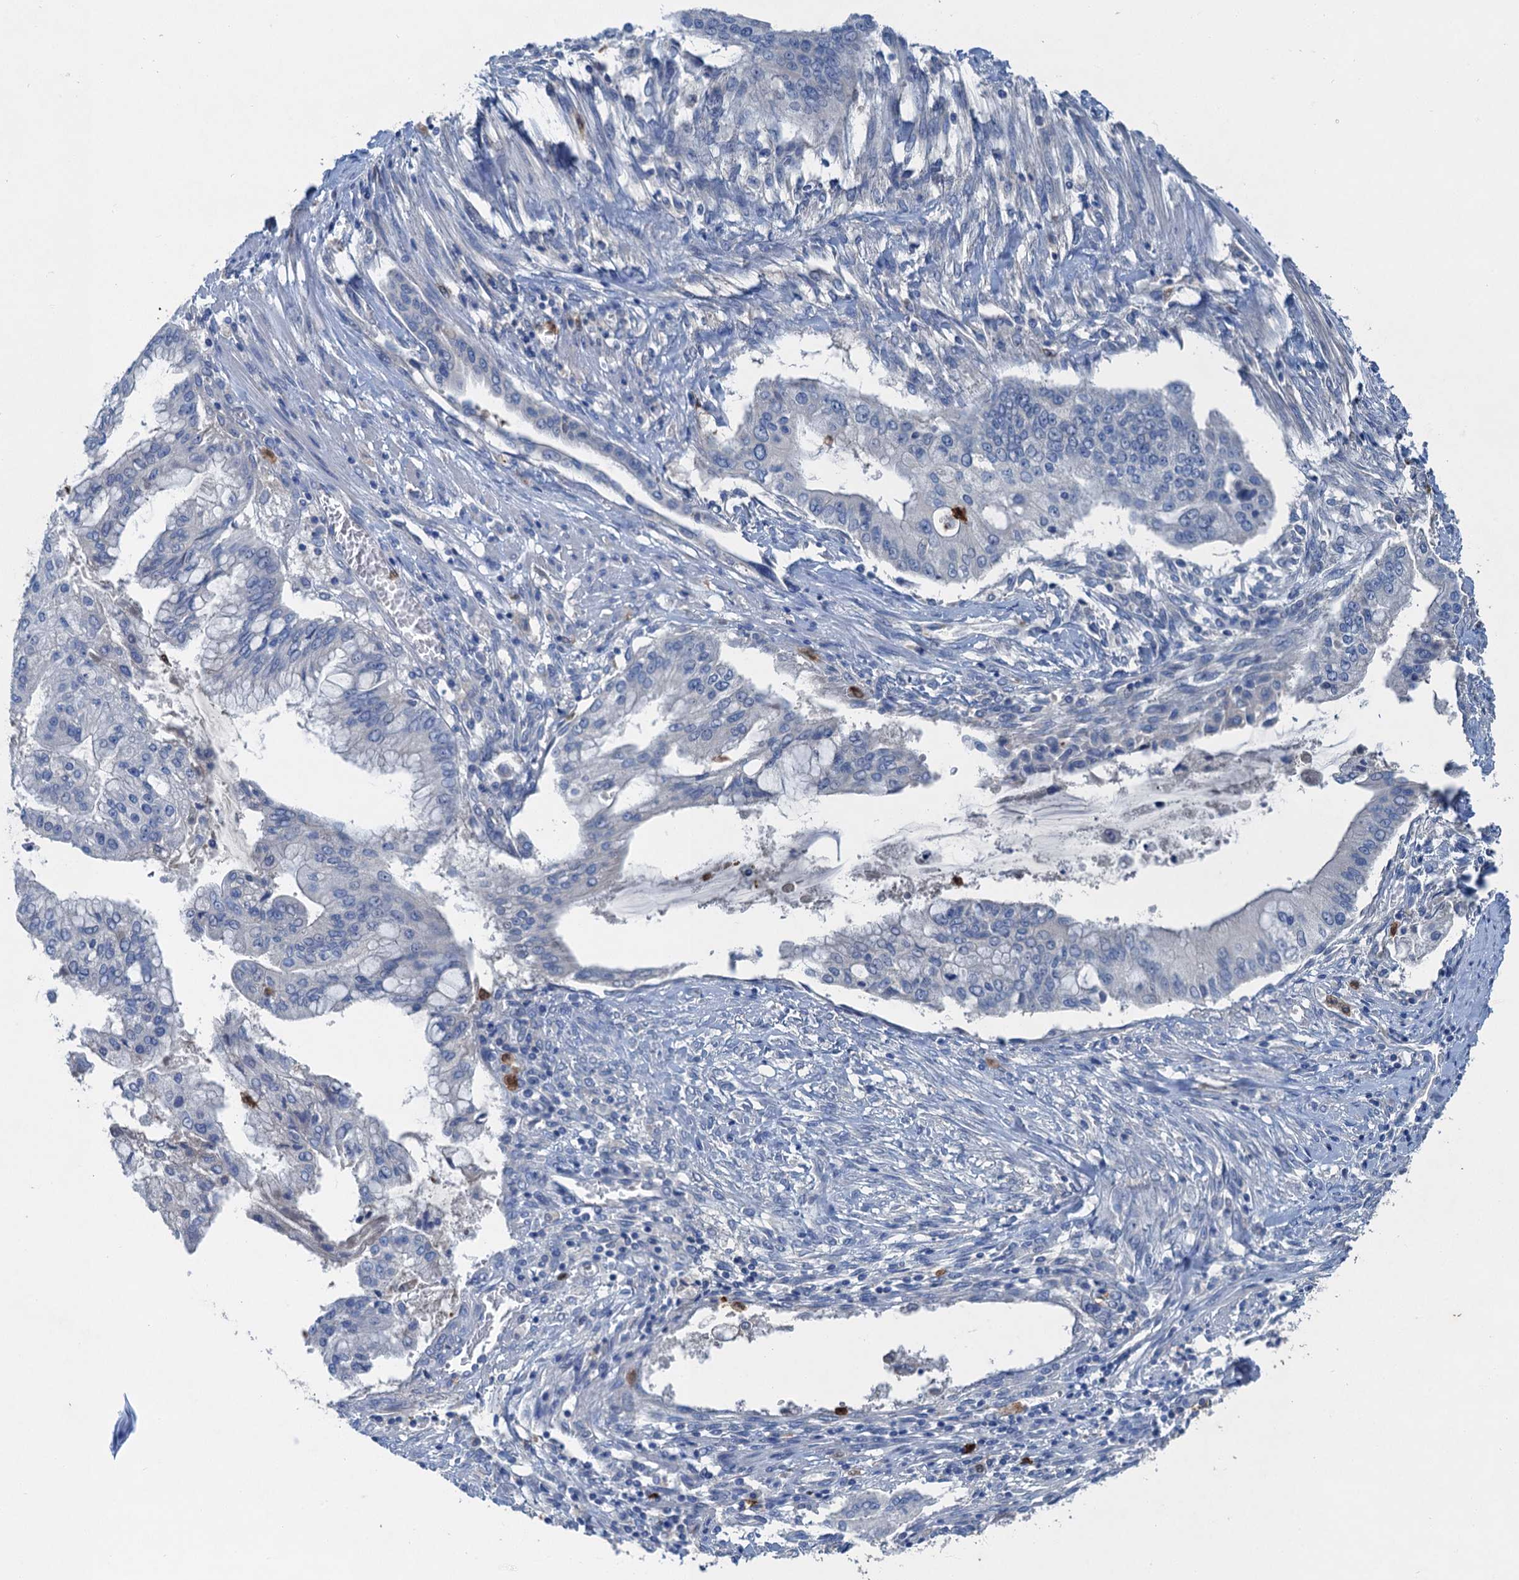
{"staining": {"intensity": "negative", "quantity": "none", "location": "none"}, "tissue": "pancreatic cancer", "cell_type": "Tumor cells", "image_type": "cancer", "snomed": [{"axis": "morphology", "description": "Adenocarcinoma, NOS"}, {"axis": "topography", "description": "Pancreas"}], "caption": "High magnification brightfield microscopy of adenocarcinoma (pancreatic) stained with DAB (brown) and counterstained with hematoxylin (blue): tumor cells show no significant positivity.", "gene": "OTOA", "patient": {"sex": "male", "age": 46}}